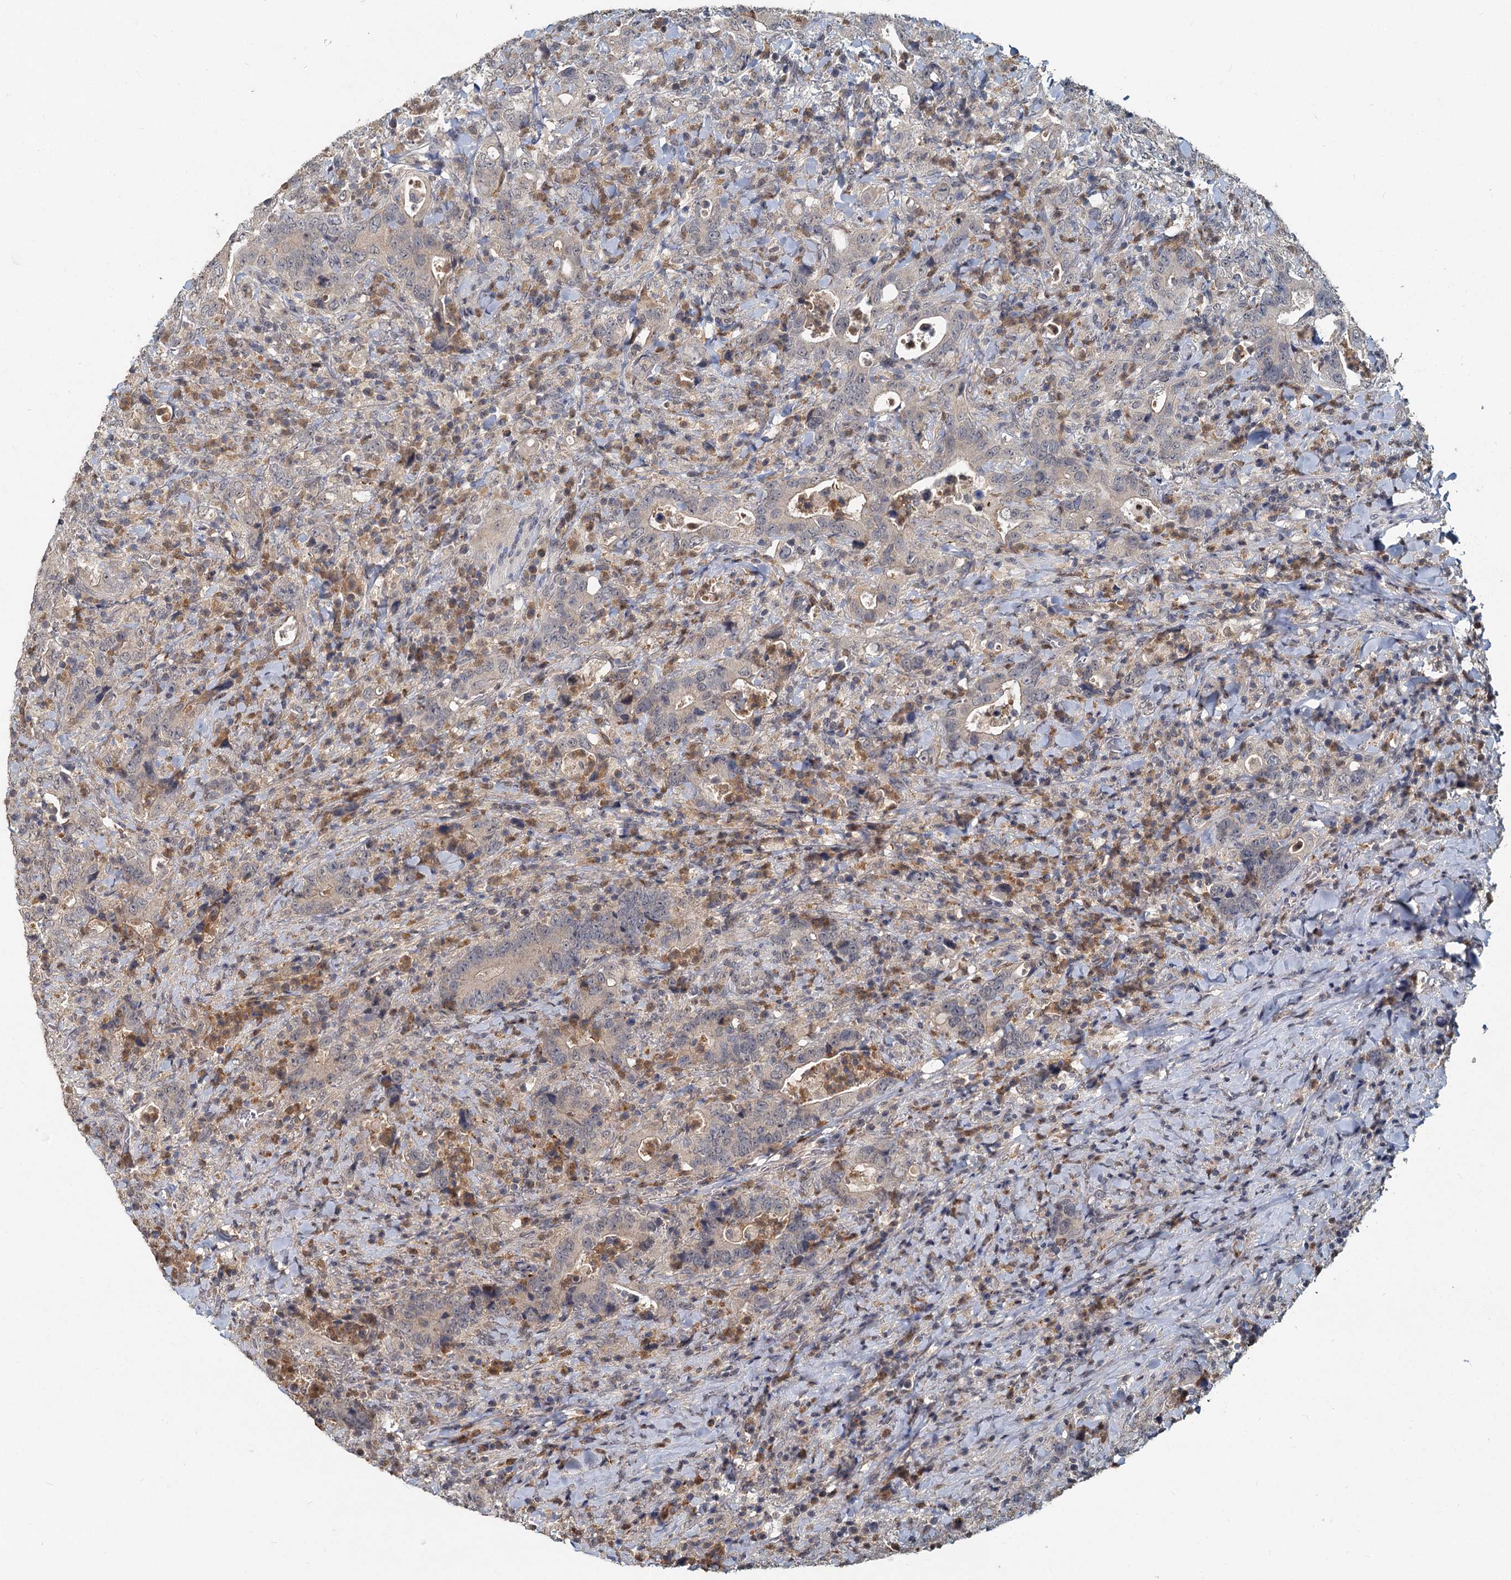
{"staining": {"intensity": "negative", "quantity": "none", "location": "none"}, "tissue": "colorectal cancer", "cell_type": "Tumor cells", "image_type": "cancer", "snomed": [{"axis": "morphology", "description": "Adenocarcinoma, NOS"}, {"axis": "topography", "description": "Colon"}], "caption": "Tumor cells show no significant protein staining in colorectal adenocarcinoma. (Brightfield microscopy of DAB immunohistochemistry (IHC) at high magnification).", "gene": "HERC3", "patient": {"sex": "female", "age": 75}}